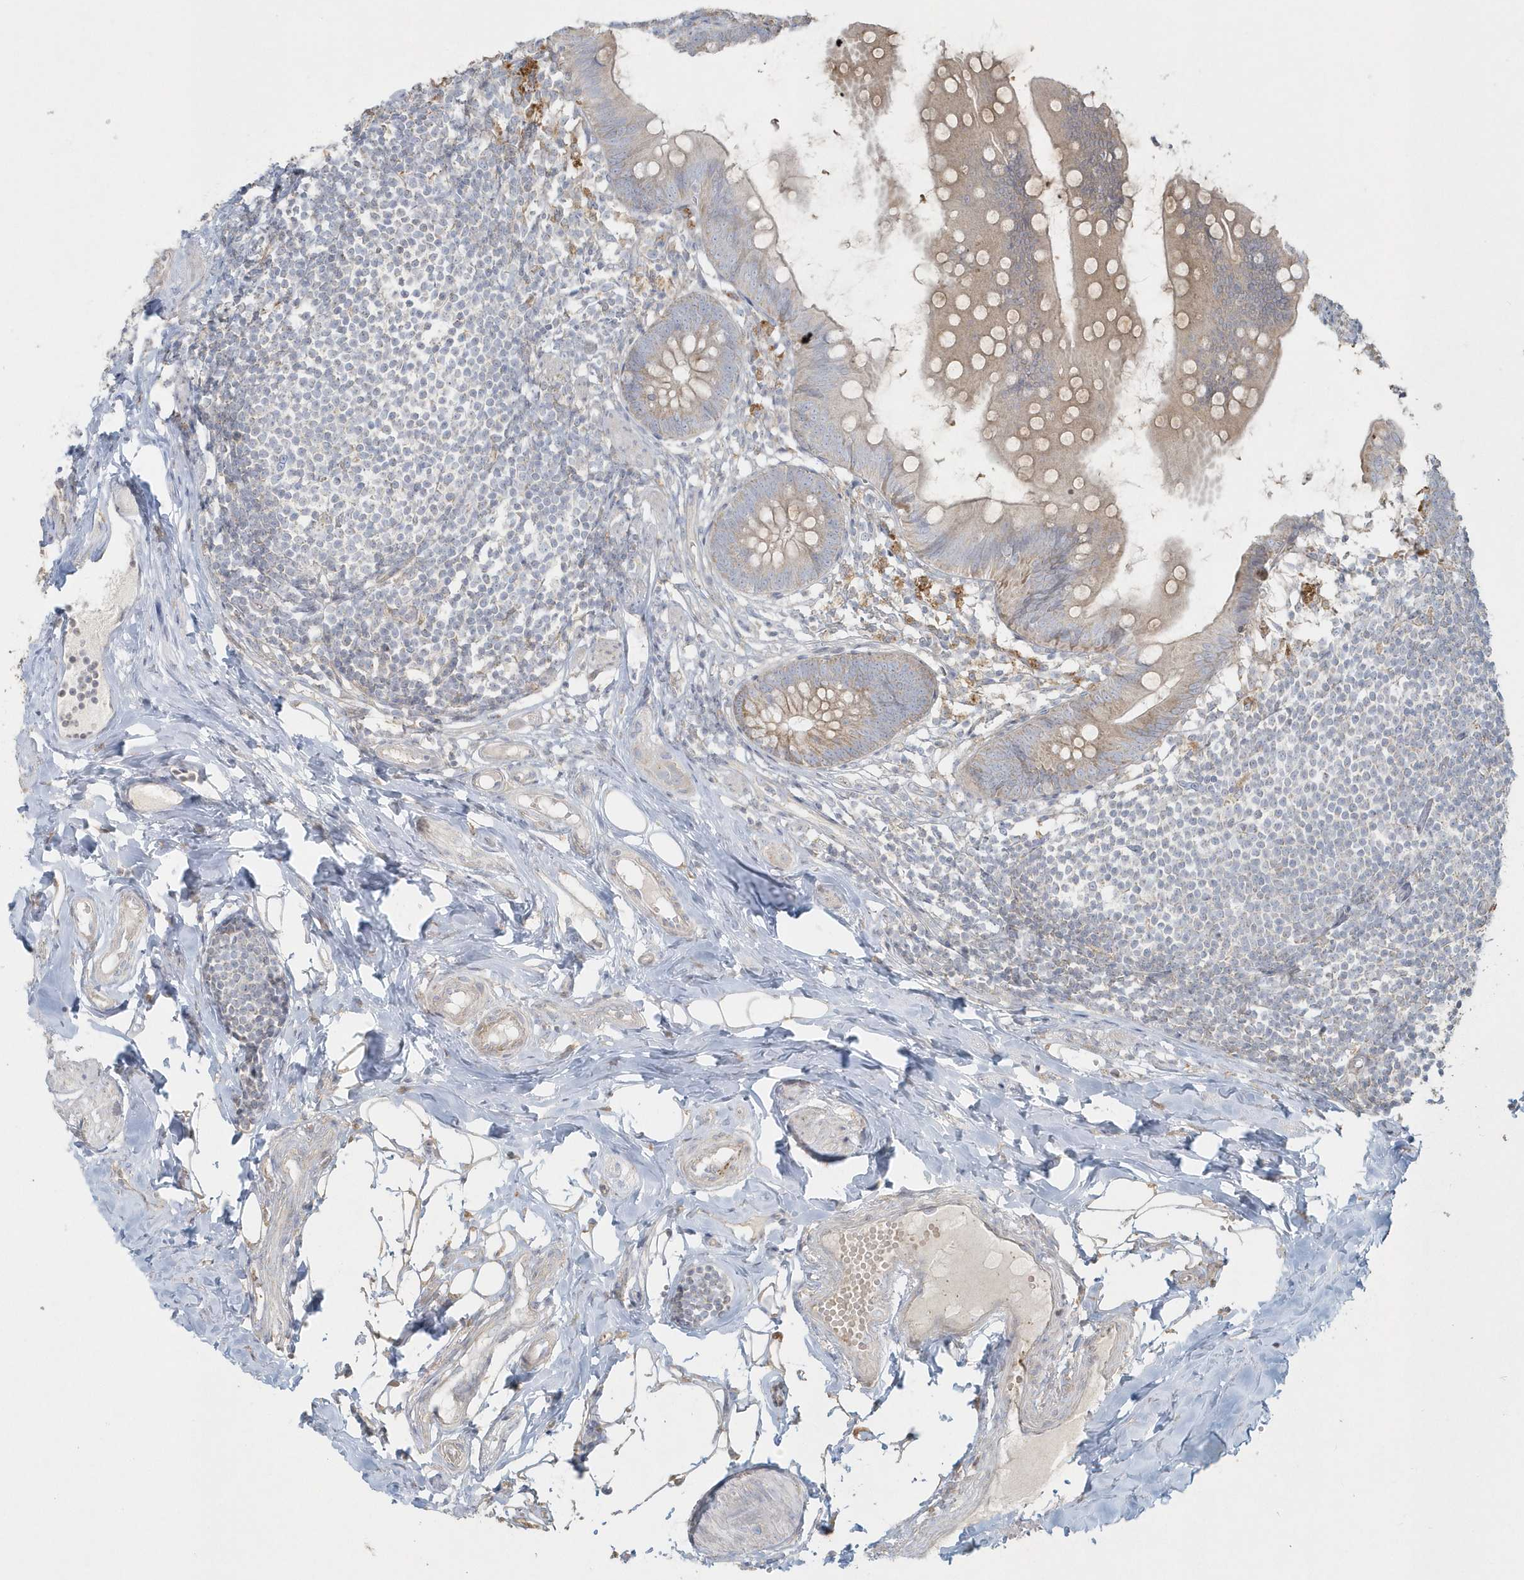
{"staining": {"intensity": "weak", "quantity": "25%-75%", "location": "cytoplasmic/membranous"}, "tissue": "appendix", "cell_type": "Glandular cells", "image_type": "normal", "snomed": [{"axis": "morphology", "description": "Normal tissue, NOS"}, {"axis": "topography", "description": "Appendix"}], "caption": "Protein expression analysis of unremarkable human appendix reveals weak cytoplasmic/membranous expression in about 25%-75% of glandular cells. (Brightfield microscopy of DAB IHC at high magnification).", "gene": "BLTP3A", "patient": {"sex": "female", "age": 62}}